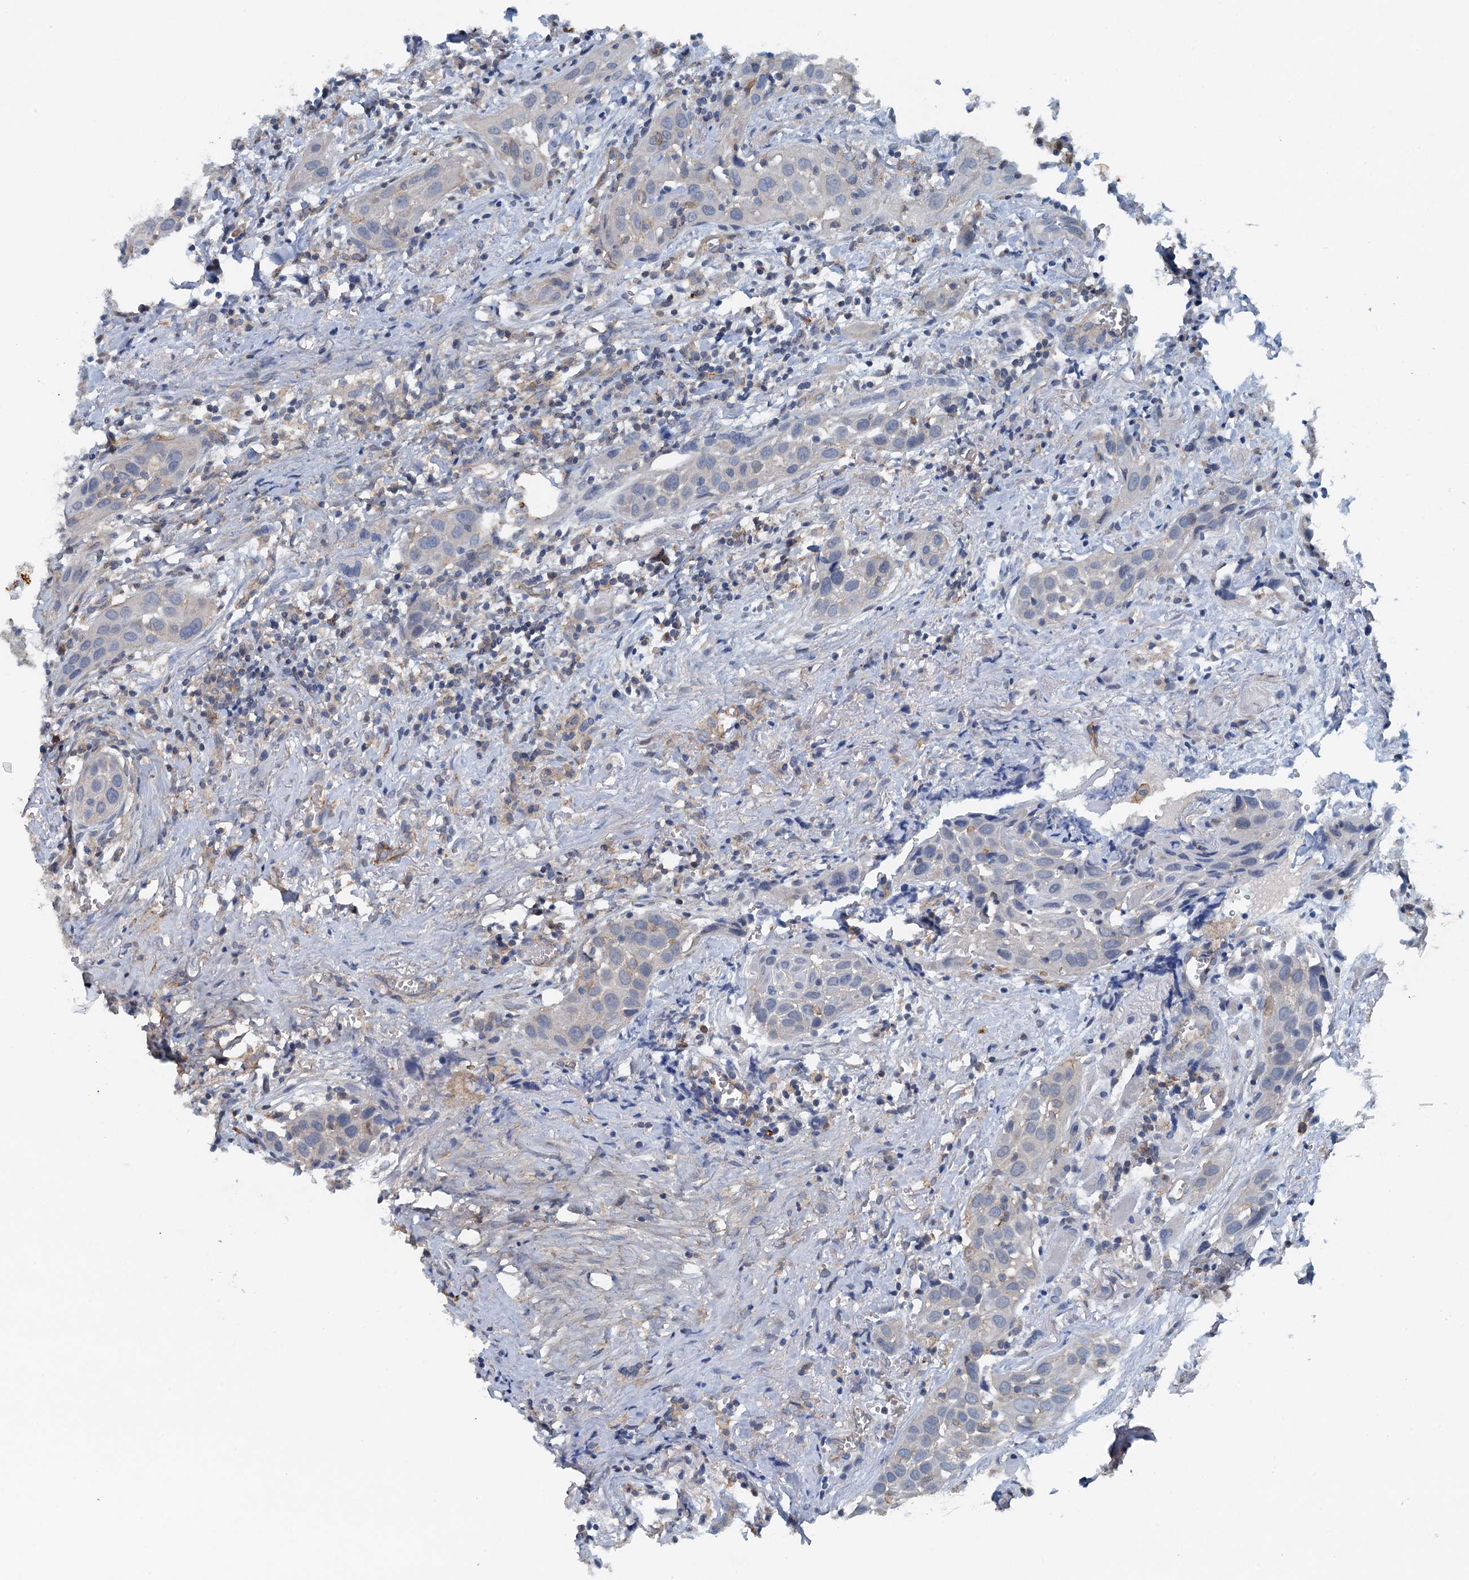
{"staining": {"intensity": "negative", "quantity": "none", "location": "none"}, "tissue": "head and neck cancer", "cell_type": "Tumor cells", "image_type": "cancer", "snomed": [{"axis": "morphology", "description": "Squamous cell carcinoma, NOS"}, {"axis": "topography", "description": "Oral tissue"}, {"axis": "topography", "description": "Head-Neck"}], "caption": "There is no significant positivity in tumor cells of head and neck cancer. (DAB (3,3'-diaminobenzidine) immunohistochemistry, high magnification).", "gene": "THAP10", "patient": {"sex": "female", "age": 50}}